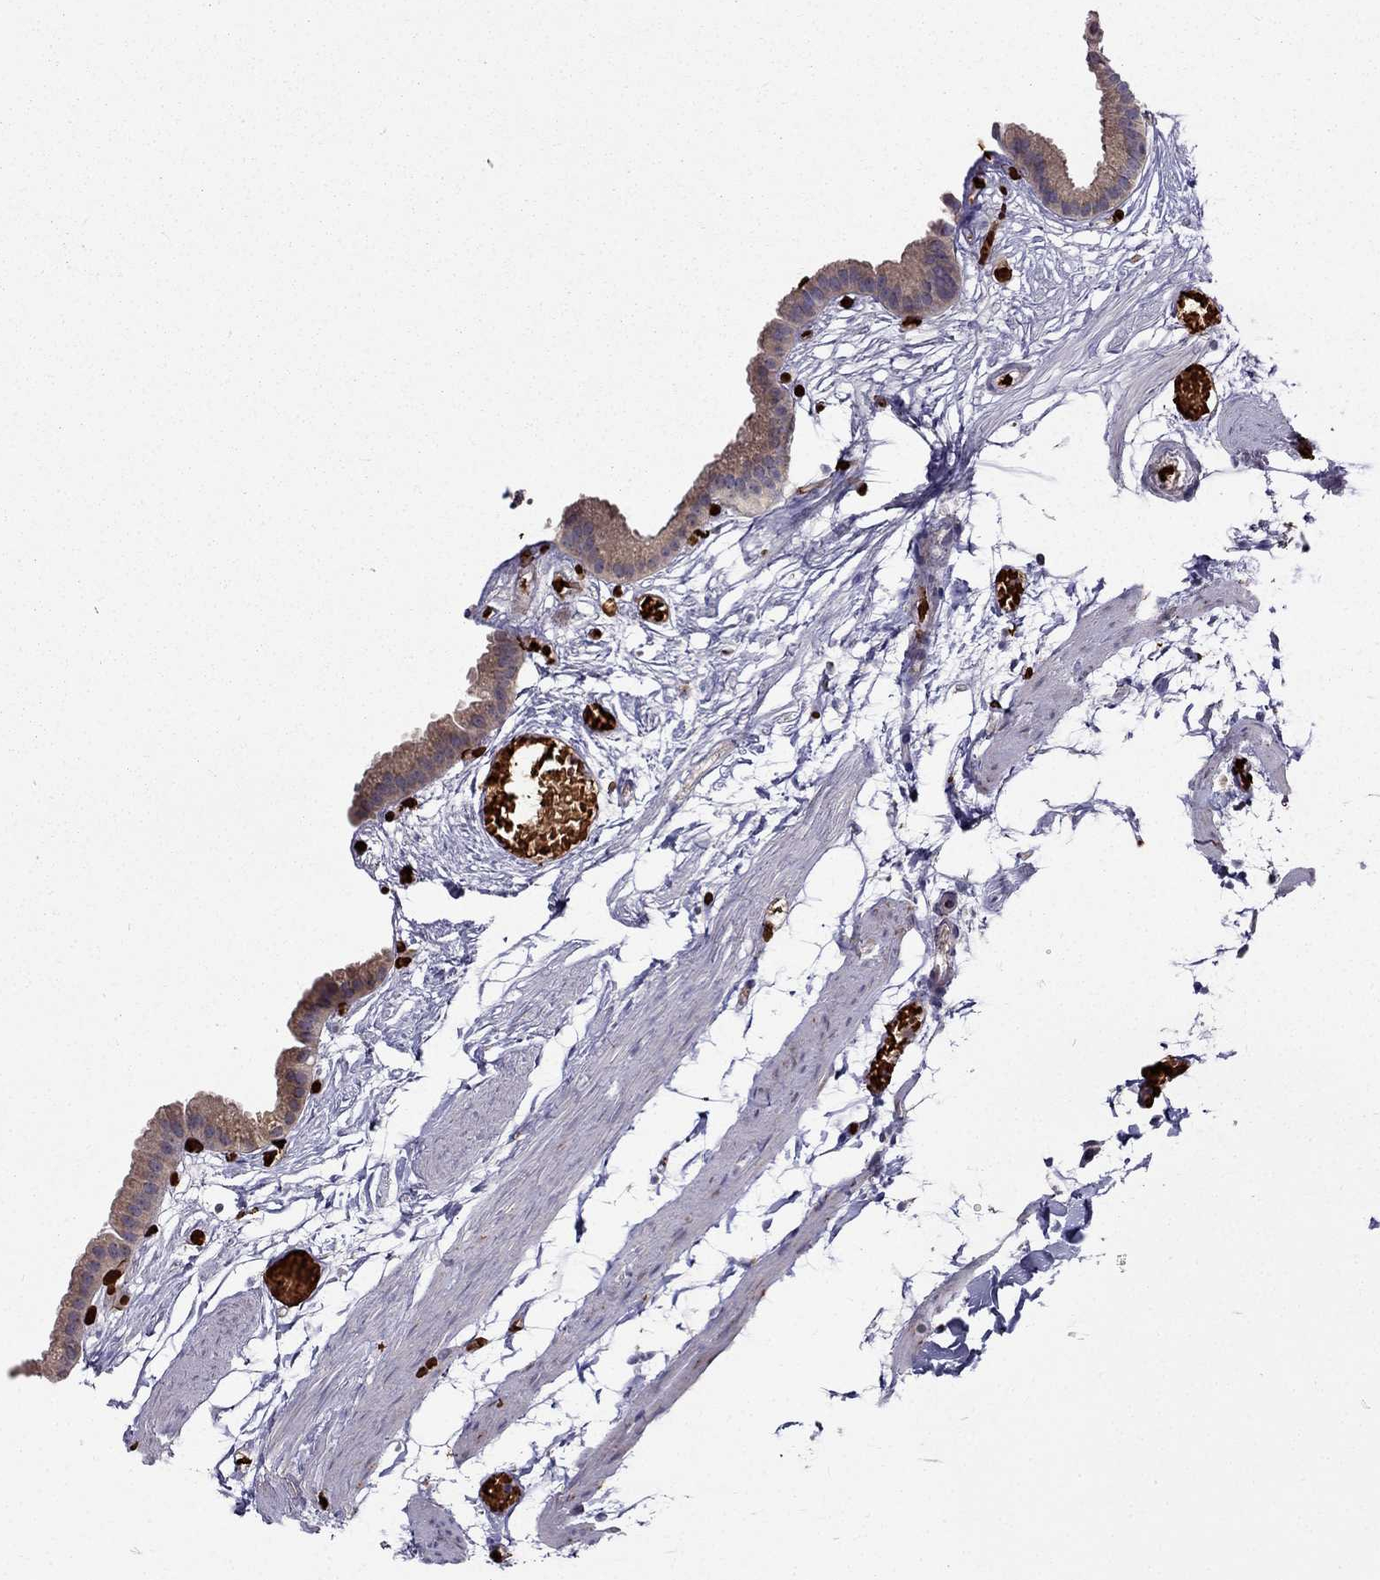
{"staining": {"intensity": "moderate", "quantity": "25%-75%", "location": "cytoplasmic/membranous"}, "tissue": "gallbladder", "cell_type": "Glandular cells", "image_type": "normal", "snomed": [{"axis": "morphology", "description": "Normal tissue, NOS"}, {"axis": "topography", "description": "Gallbladder"}], "caption": "Moderate cytoplasmic/membranous staining for a protein is appreciated in about 25%-75% of glandular cells of normal gallbladder using immunohistochemistry.", "gene": "ARHGEF28", "patient": {"sex": "female", "age": 45}}